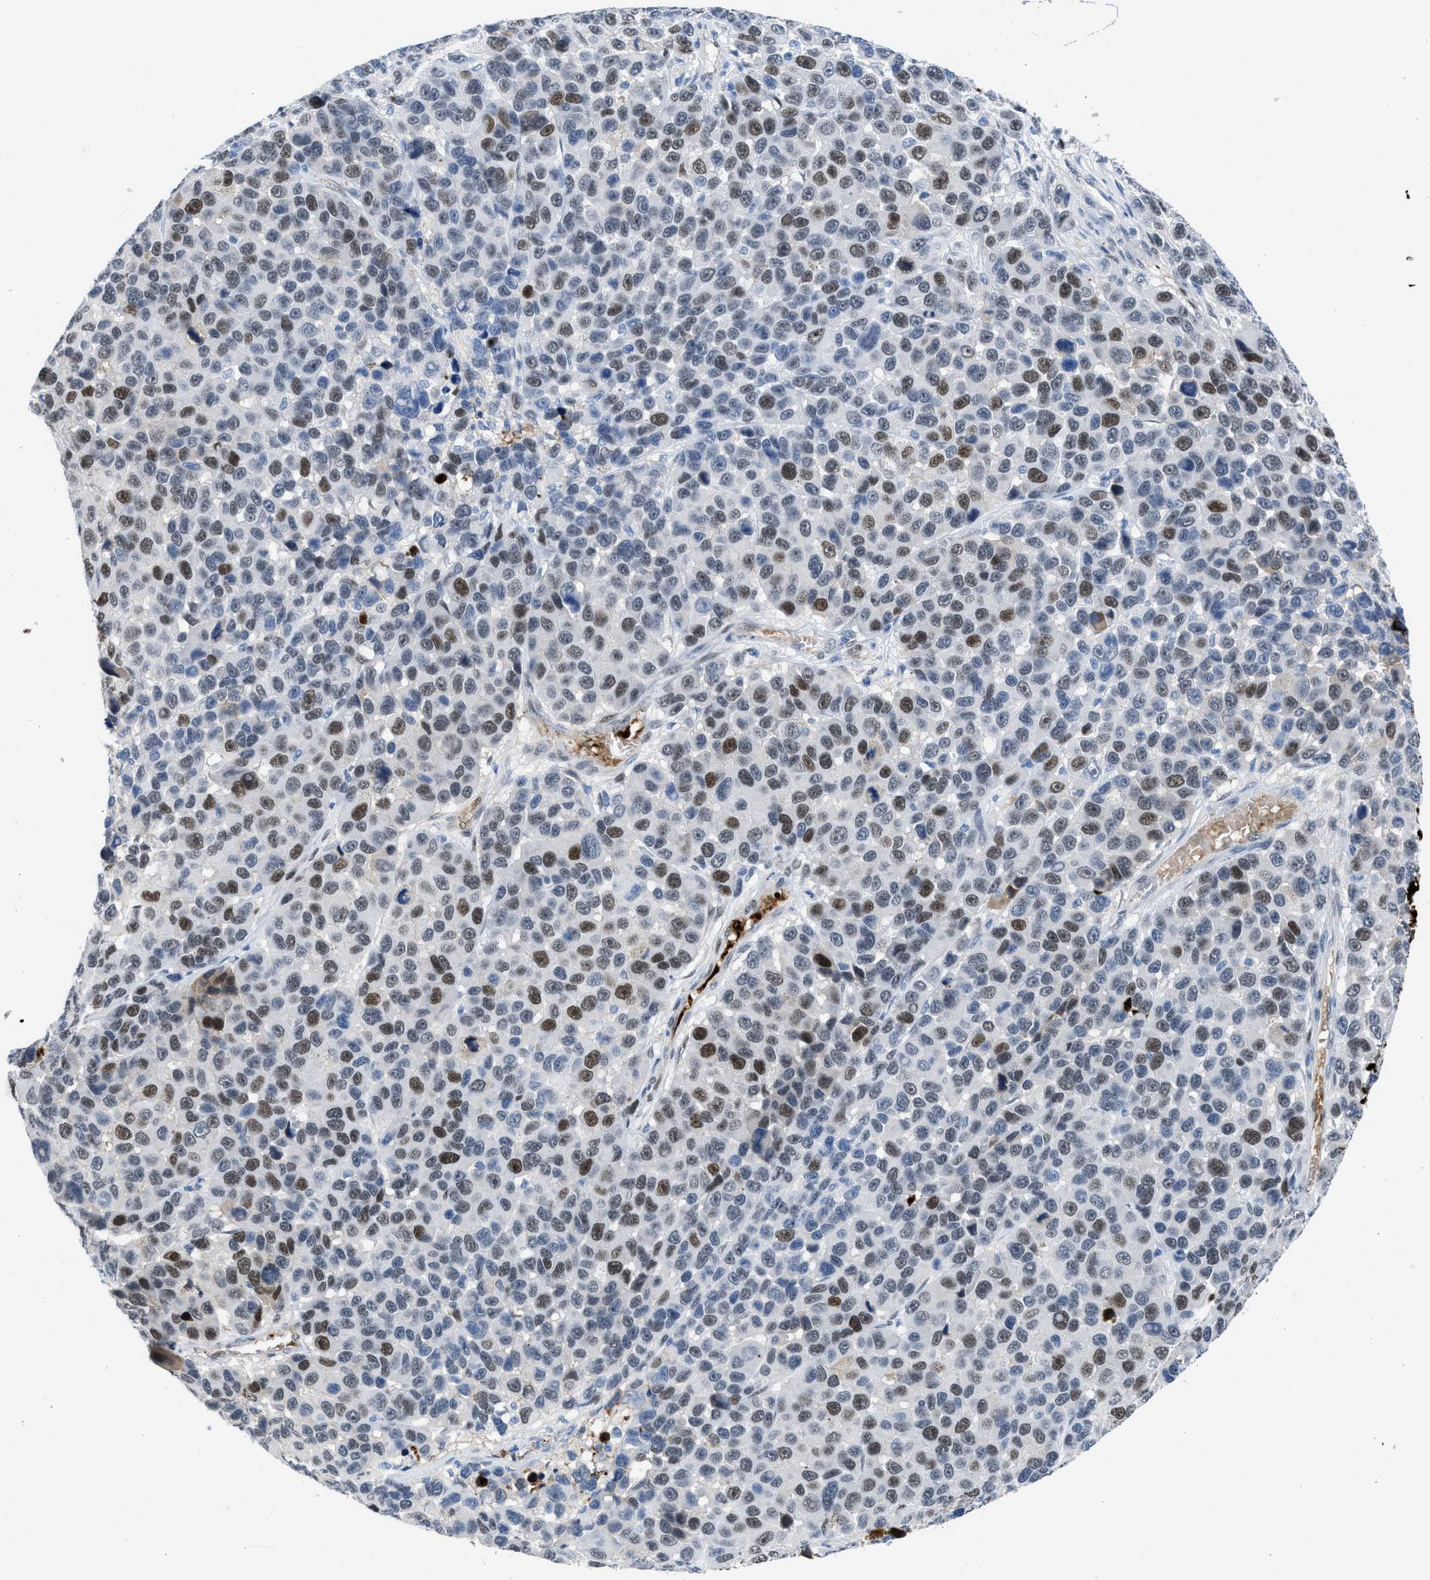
{"staining": {"intensity": "moderate", "quantity": ">75%", "location": "nuclear"}, "tissue": "melanoma", "cell_type": "Tumor cells", "image_type": "cancer", "snomed": [{"axis": "morphology", "description": "Malignant melanoma, NOS"}, {"axis": "topography", "description": "Skin"}], "caption": "IHC of malignant melanoma demonstrates medium levels of moderate nuclear expression in about >75% of tumor cells.", "gene": "LEF1", "patient": {"sex": "male", "age": 53}}